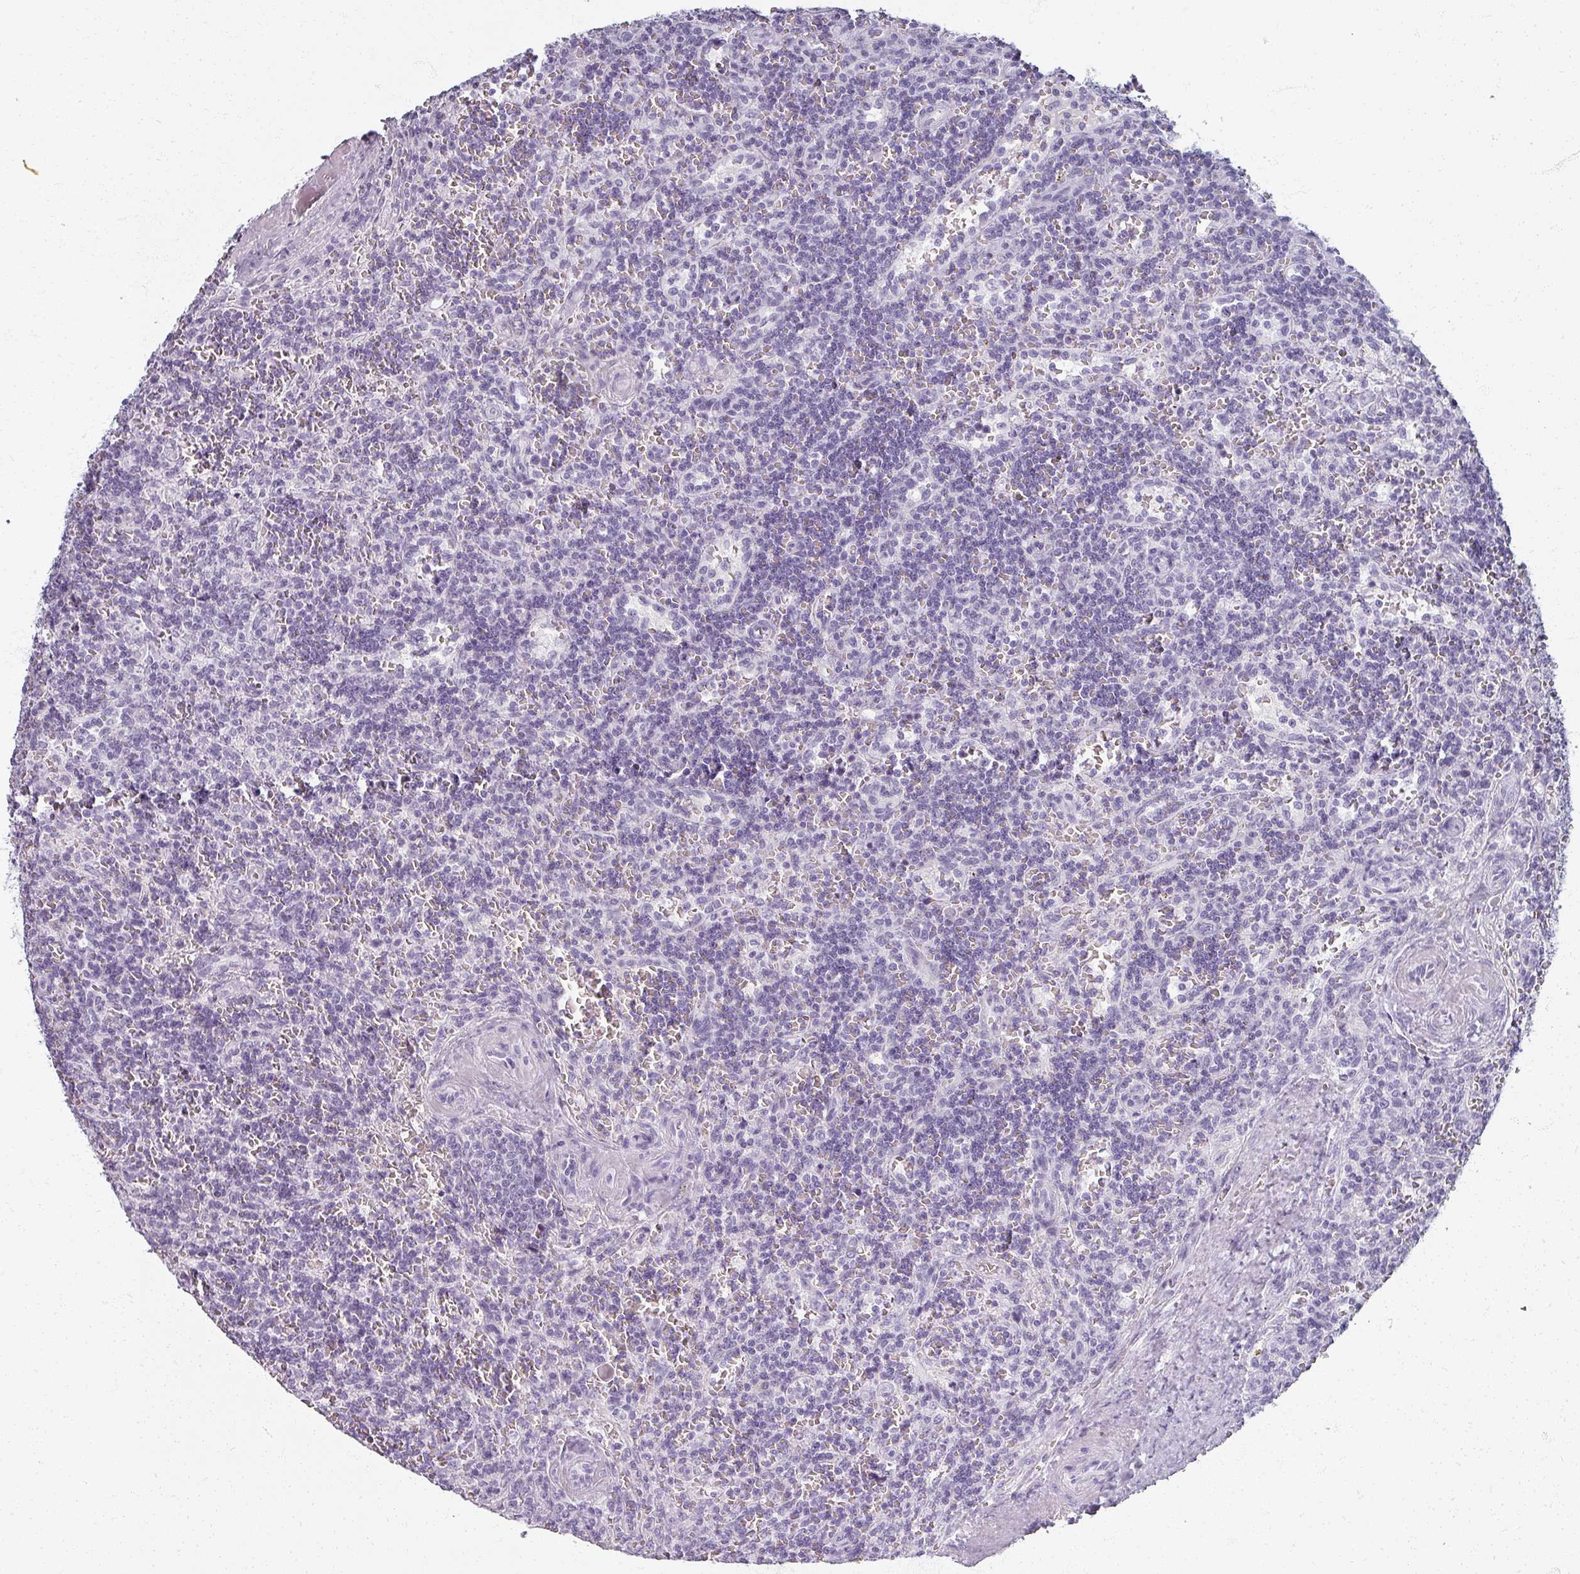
{"staining": {"intensity": "negative", "quantity": "none", "location": "none"}, "tissue": "lymphoma", "cell_type": "Tumor cells", "image_type": "cancer", "snomed": [{"axis": "morphology", "description": "Malignant lymphoma, non-Hodgkin's type, Low grade"}, {"axis": "topography", "description": "Spleen"}], "caption": "An immunohistochemistry micrograph of lymphoma is shown. There is no staining in tumor cells of lymphoma.", "gene": "REG3G", "patient": {"sex": "male", "age": 73}}